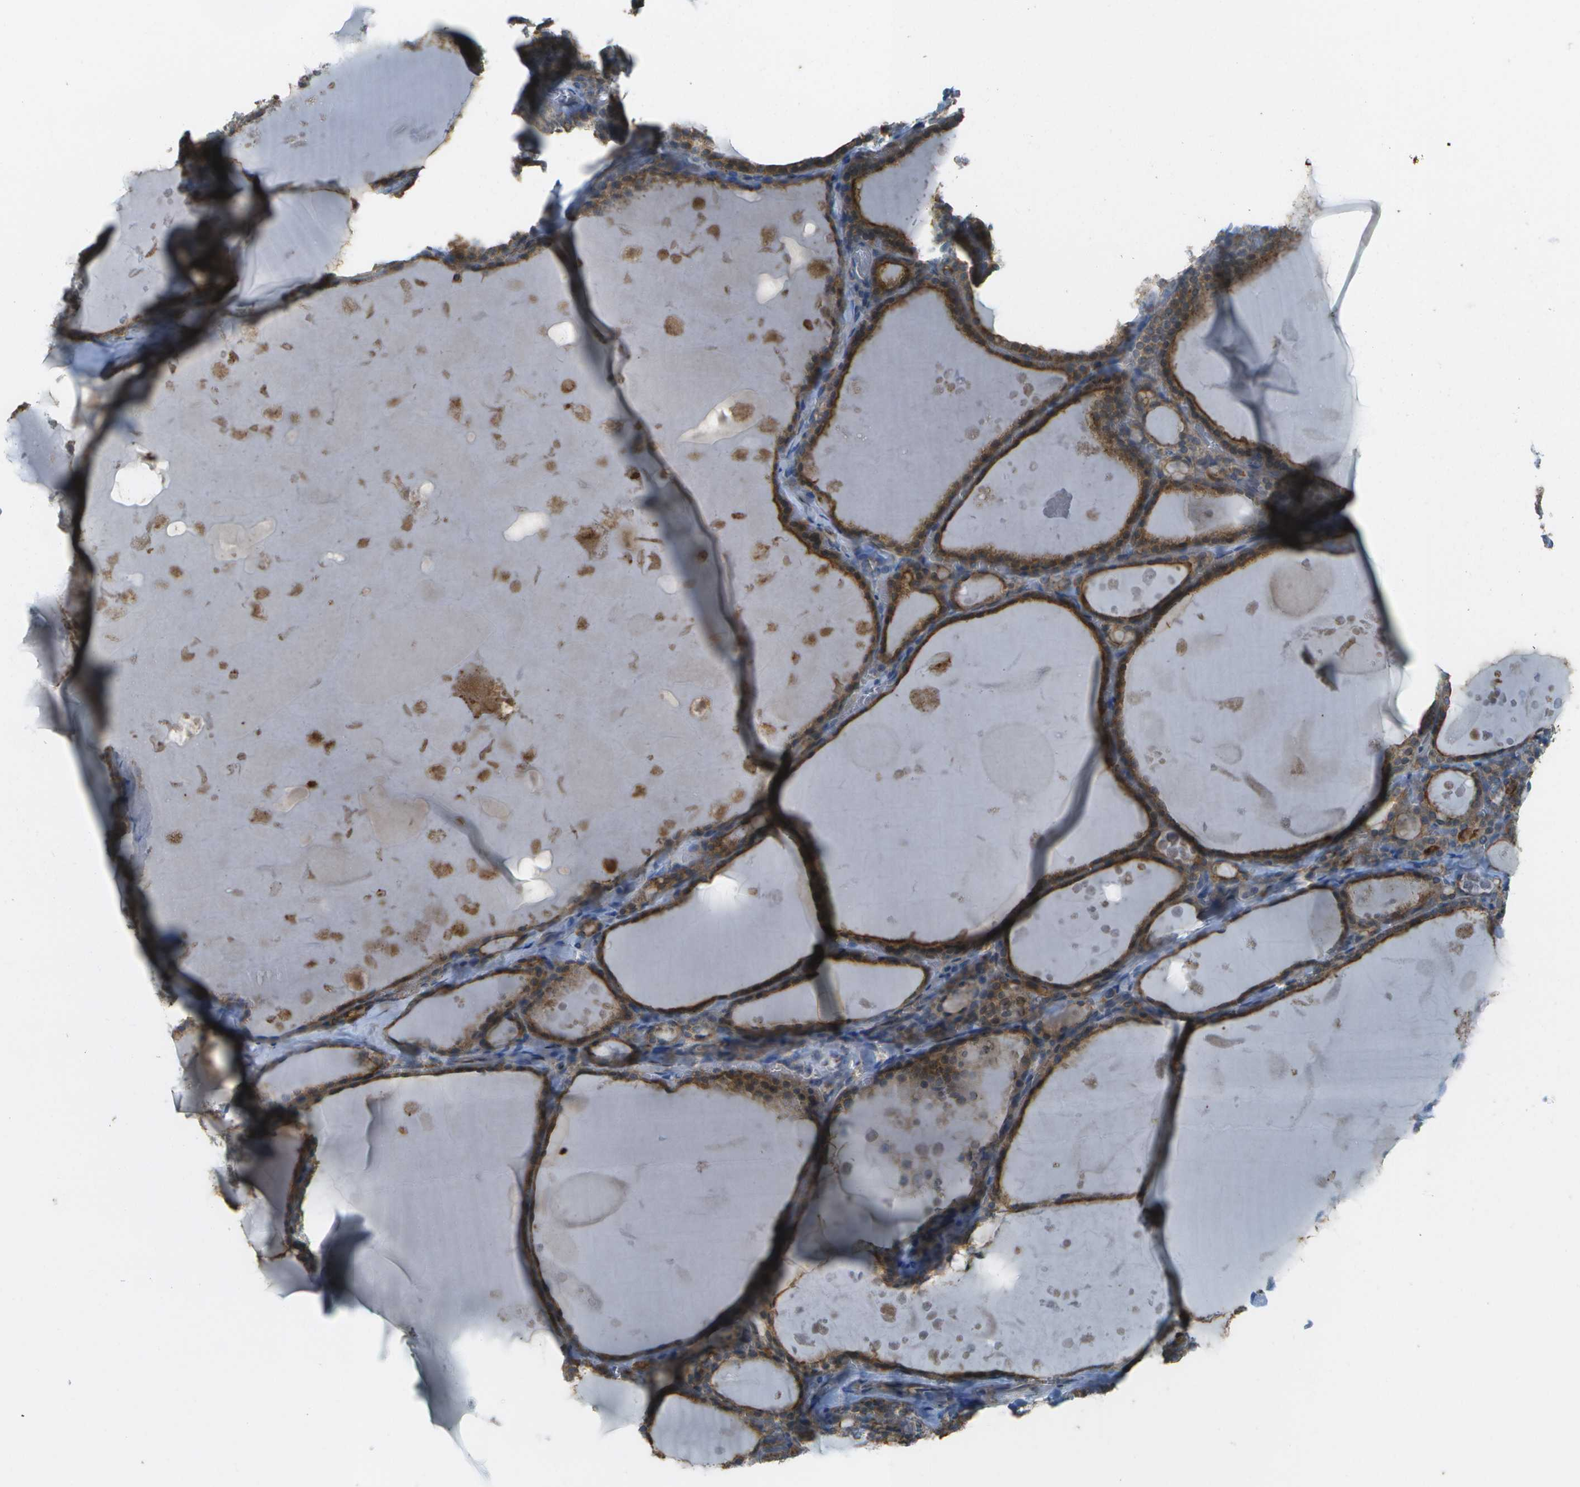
{"staining": {"intensity": "moderate", "quantity": ">75%", "location": "cytoplasmic/membranous"}, "tissue": "thyroid gland", "cell_type": "Glandular cells", "image_type": "normal", "snomed": [{"axis": "morphology", "description": "Normal tissue, NOS"}, {"axis": "topography", "description": "Thyroid gland"}], "caption": "Immunohistochemistry of benign thyroid gland displays medium levels of moderate cytoplasmic/membranous expression in about >75% of glandular cells.", "gene": "LRRC66", "patient": {"sex": "male", "age": 56}}